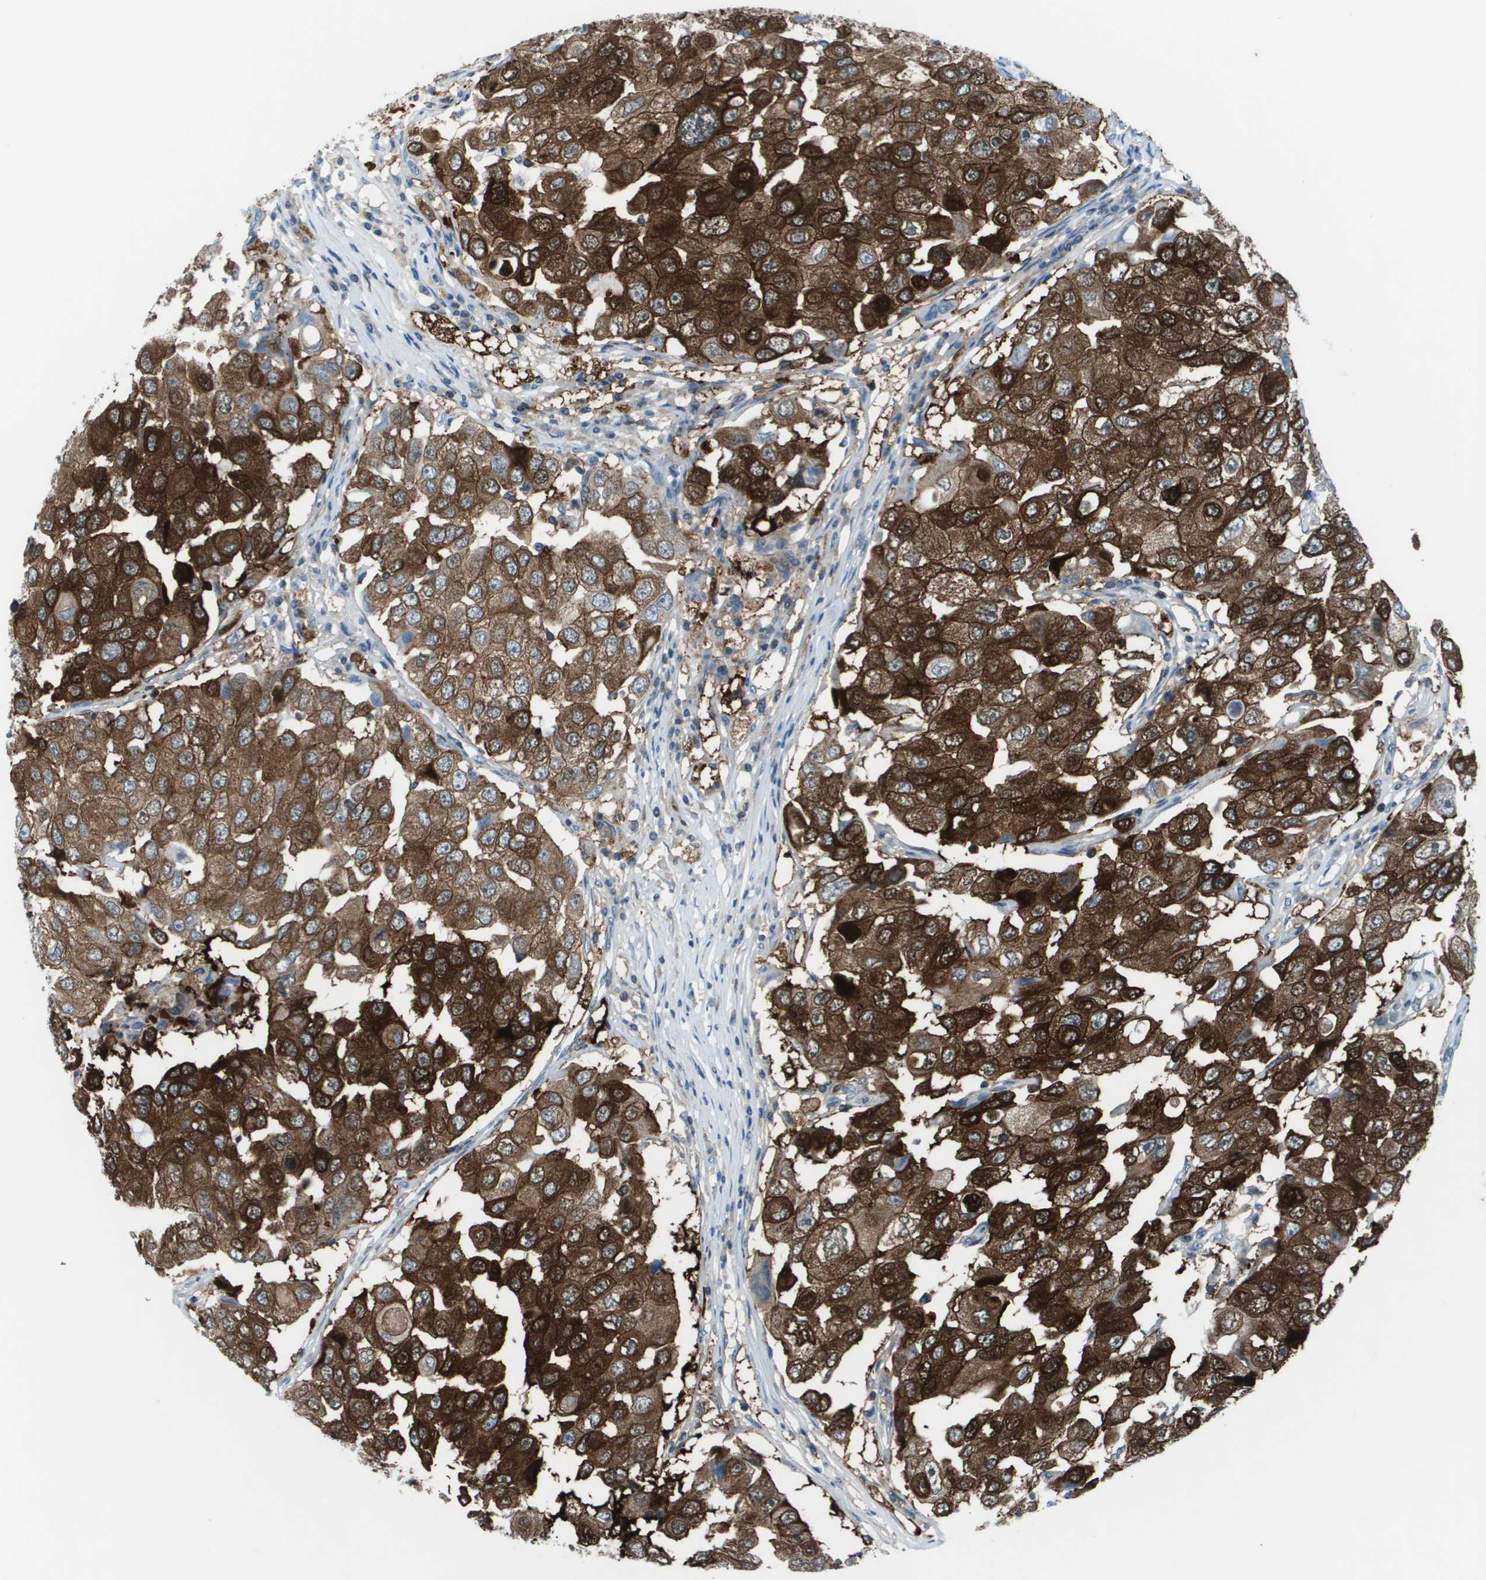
{"staining": {"intensity": "strong", "quantity": ">75%", "location": "cytoplasmic/membranous"}, "tissue": "breast cancer", "cell_type": "Tumor cells", "image_type": "cancer", "snomed": [{"axis": "morphology", "description": "Duct carcinoma"}, {"axis": "topography", "description": "Breast"}], "caption": "Tumor cells display high levels of strong cytoplasmic/membranous staining in approximately >75% of cells in infiltrating ductal carcinoma (breast).", "gene": "STIP1", "patient": {"sex": "female", "age": 27}}